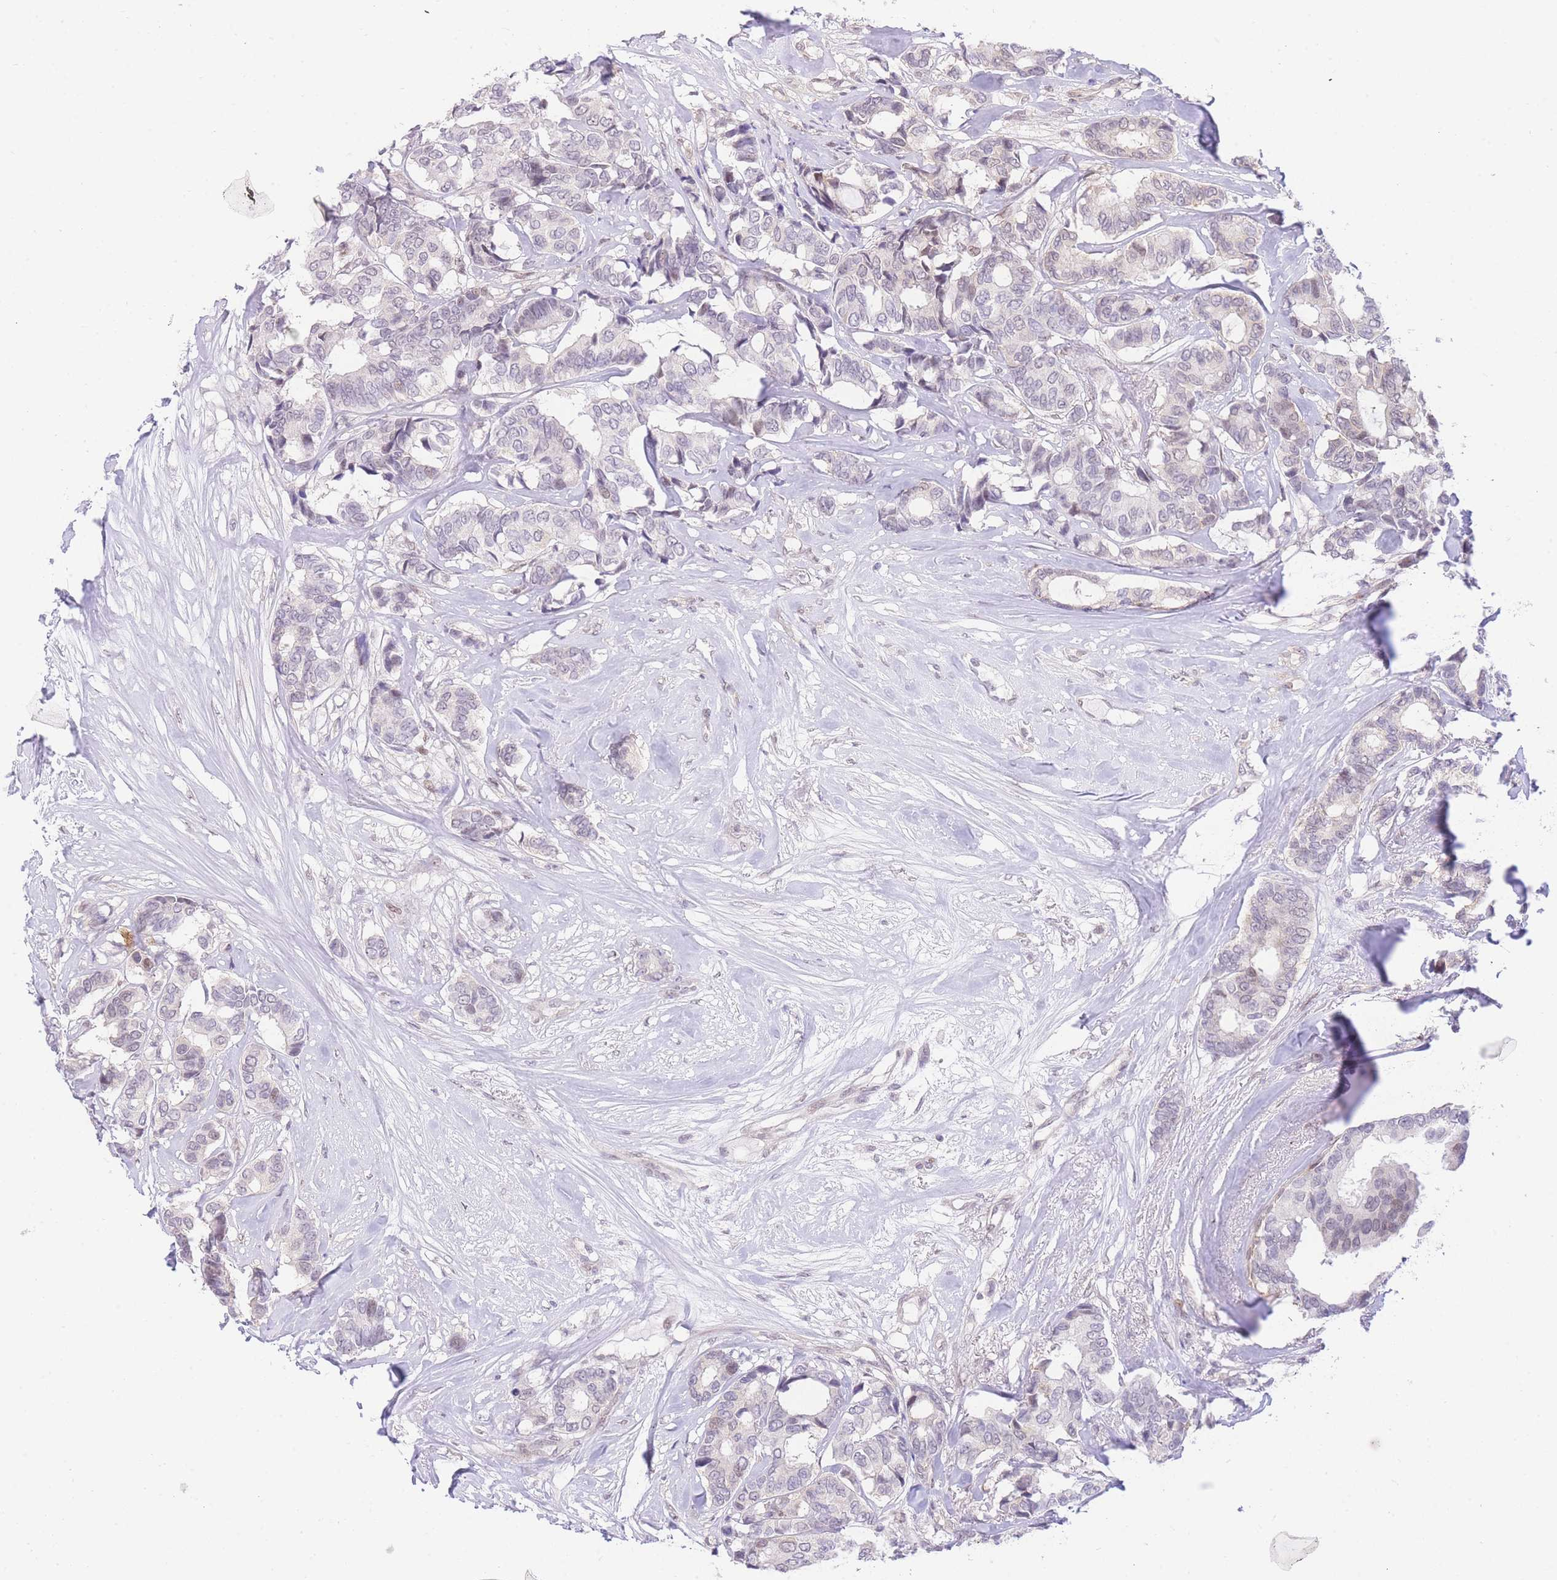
{"staining": {"intensity": "negative", "quantity": "none", "location": "none"}, "tissue": "breast cancer", "cell_type": "Tumor cells", "image_type": "cancer", "snomed": [{"axis": "morphology", "description": "Duct carcinoma"}, {"axis": "topography", "description": "Breast"}], "caption": "Immunohistochemical staining of breast intraductal carcinoma demonstrates no significant positivity in tumor cells. Brightfield microscopy of immunohistochemistry (IHC) stained with DAB (3,3'-diaminobenzidine) (brown) and hematoxylin (blue), captured at high magnification.", "gene": "STK39", "patient": {"sex": "female", "age": 87}}